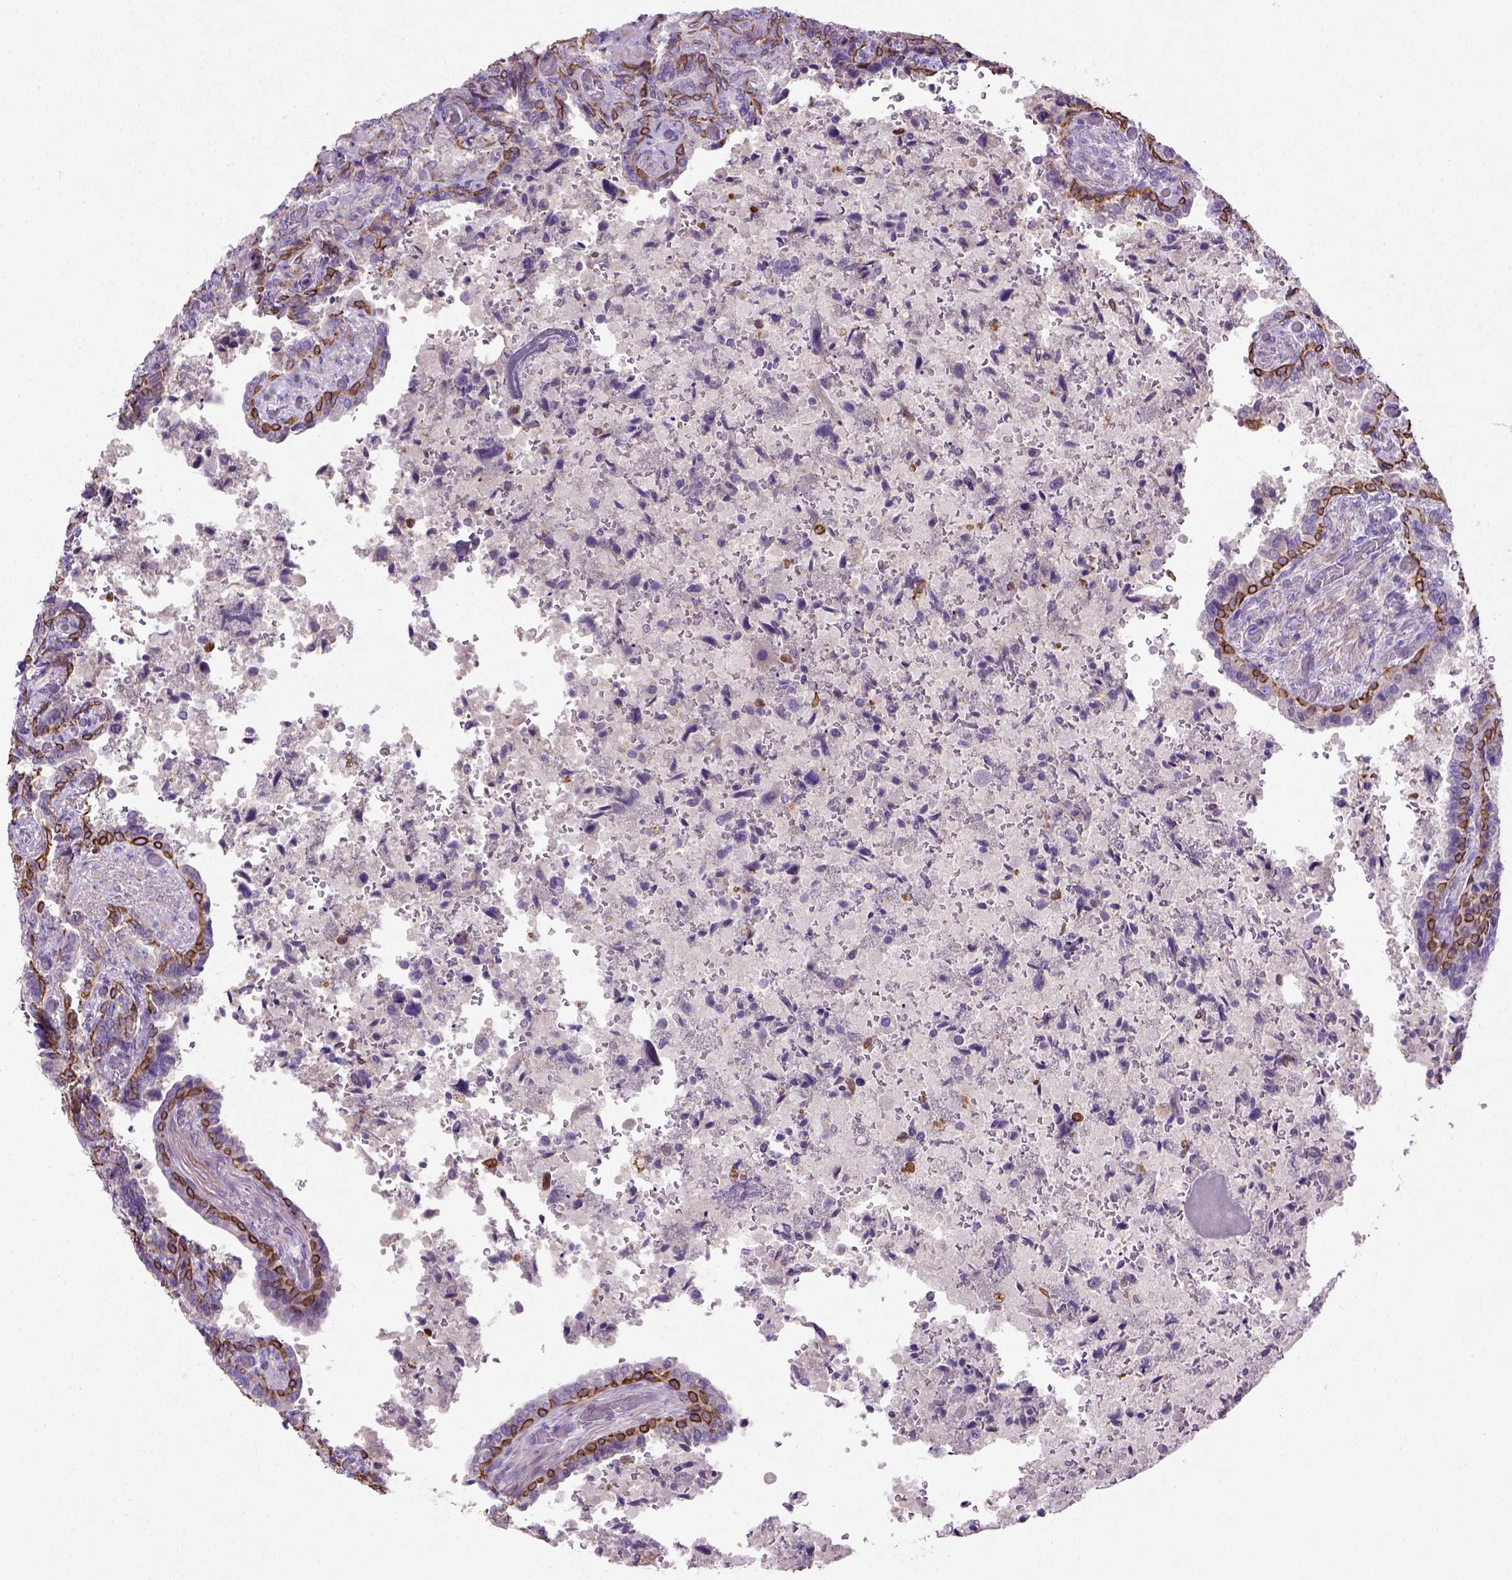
{"staining": {"intensity": "strong", "quantity": "<25%", "location": "cytoplasmic/membranous"}, "tissue": "seminal vesicle", "cell_type": "Glandular cells", "image_type": "normal", "snomed": [{"axis": "morphology", "description": "Normal tissue, NOS"}, {"axis": "topography", "description": "Seminal veicle"}], "caption": "Protein staining of benign seminal vesicle displays strong cytoplasmic/membranous staining in approximately <25% of glandular cells.", "gene": "NUDT2", "patient": {"sex": "male", "age": 68}}